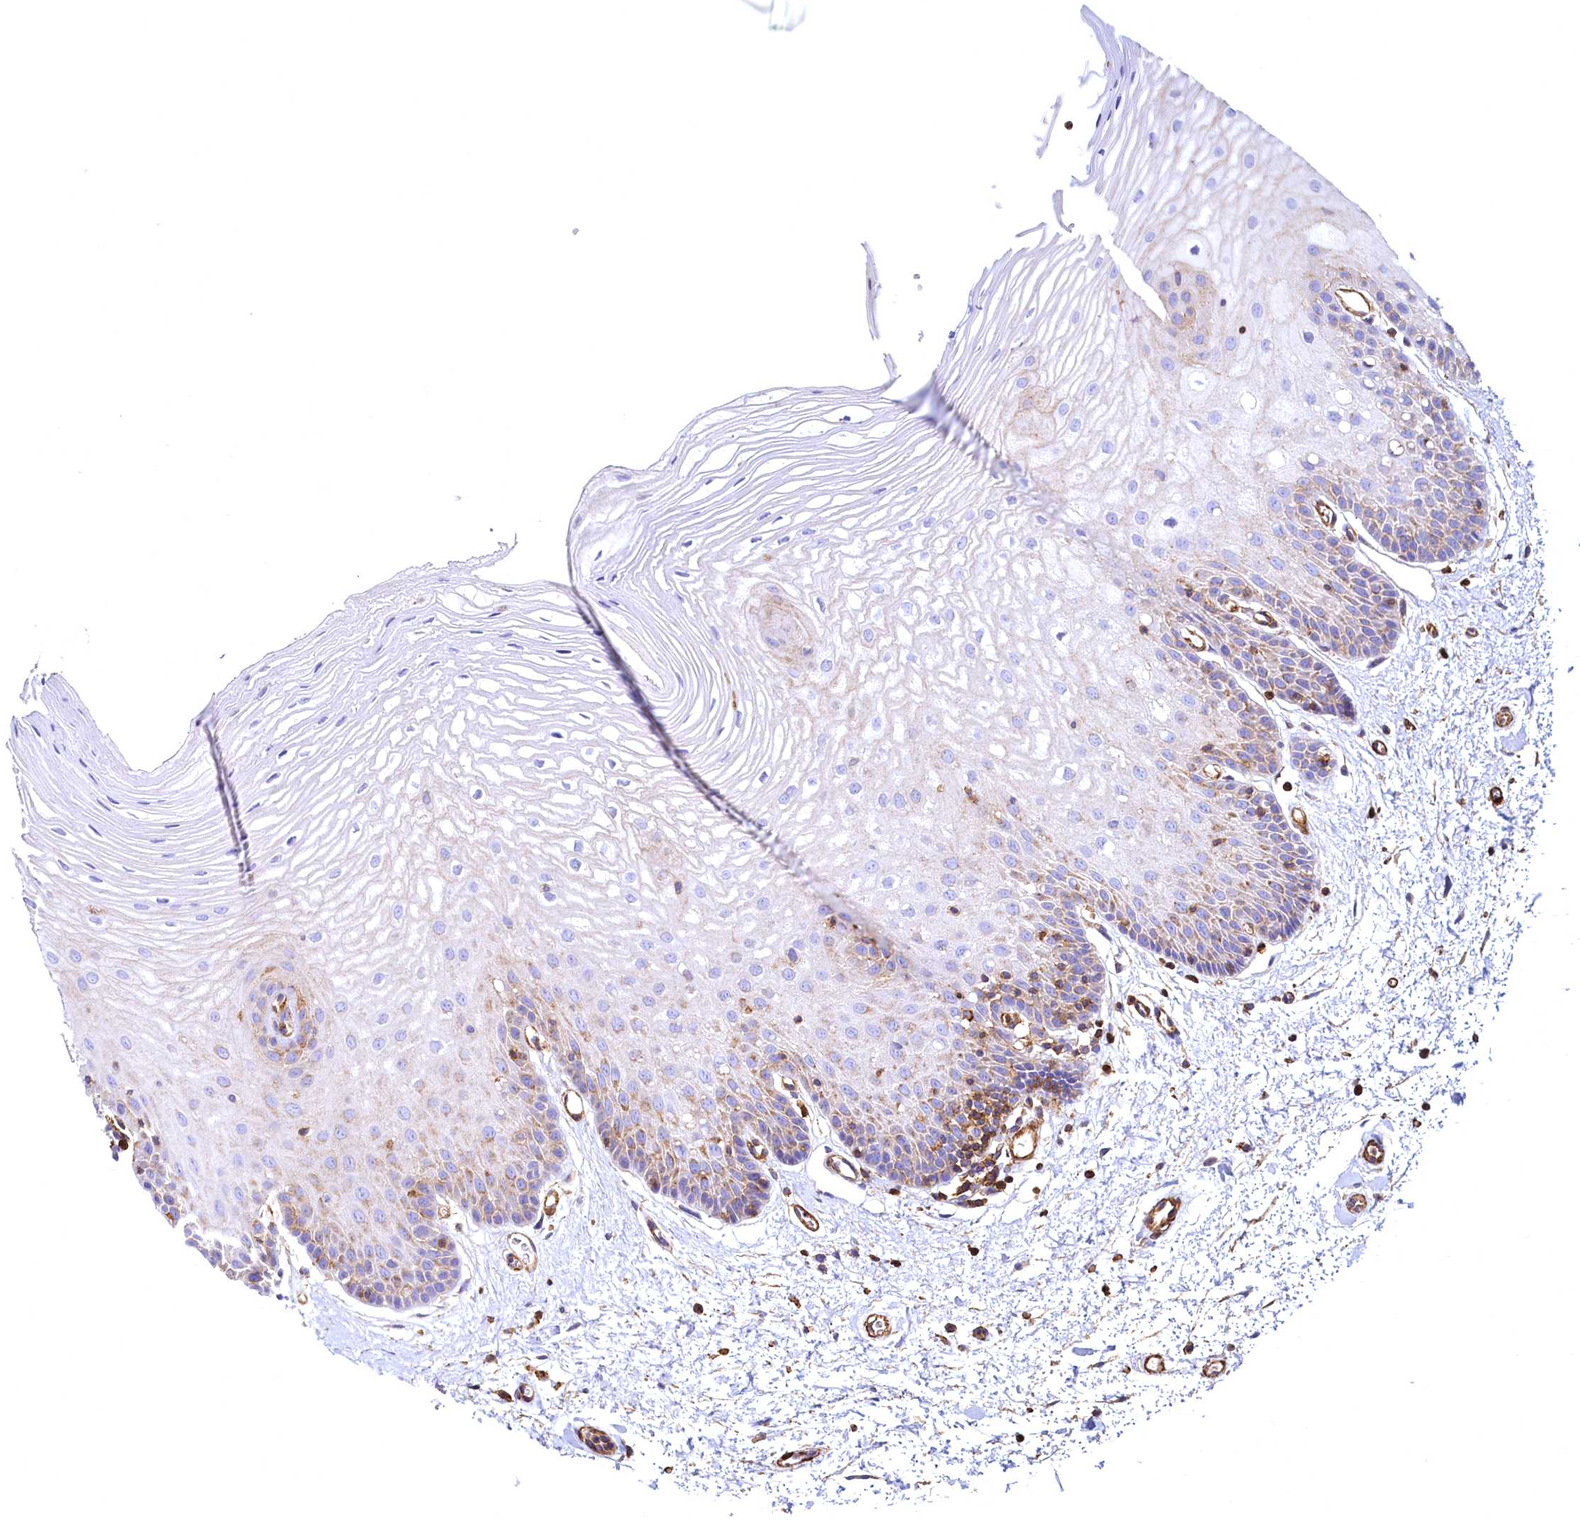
{"staining": {"intensity": "moderate", "quantity": "<25%", "location": "cytoplasmic/membranous"}, "tissue": "oral mucosa", "cell_type": "Squamous epithelial cells", "image_type": "normal", "snomed": [{"axis": "morphology", "description": "Normal tissue, NOS"}, {"axis": "topography", "description": "Oral tissue"}, {"axis": "topography", "description": "Tounge, NOS"}], "caption": "Unremarkable oral mucosa was stained to show a protein in brown. There is low levels of moderate cytoplasmic/membranous staining in about <25% of squamous epithelial cells. (DAB IHC, brown staining for protein, blue staining for nuclei).", "gene": "THBS1", "patient": {"sex": "female", "age": 73}}